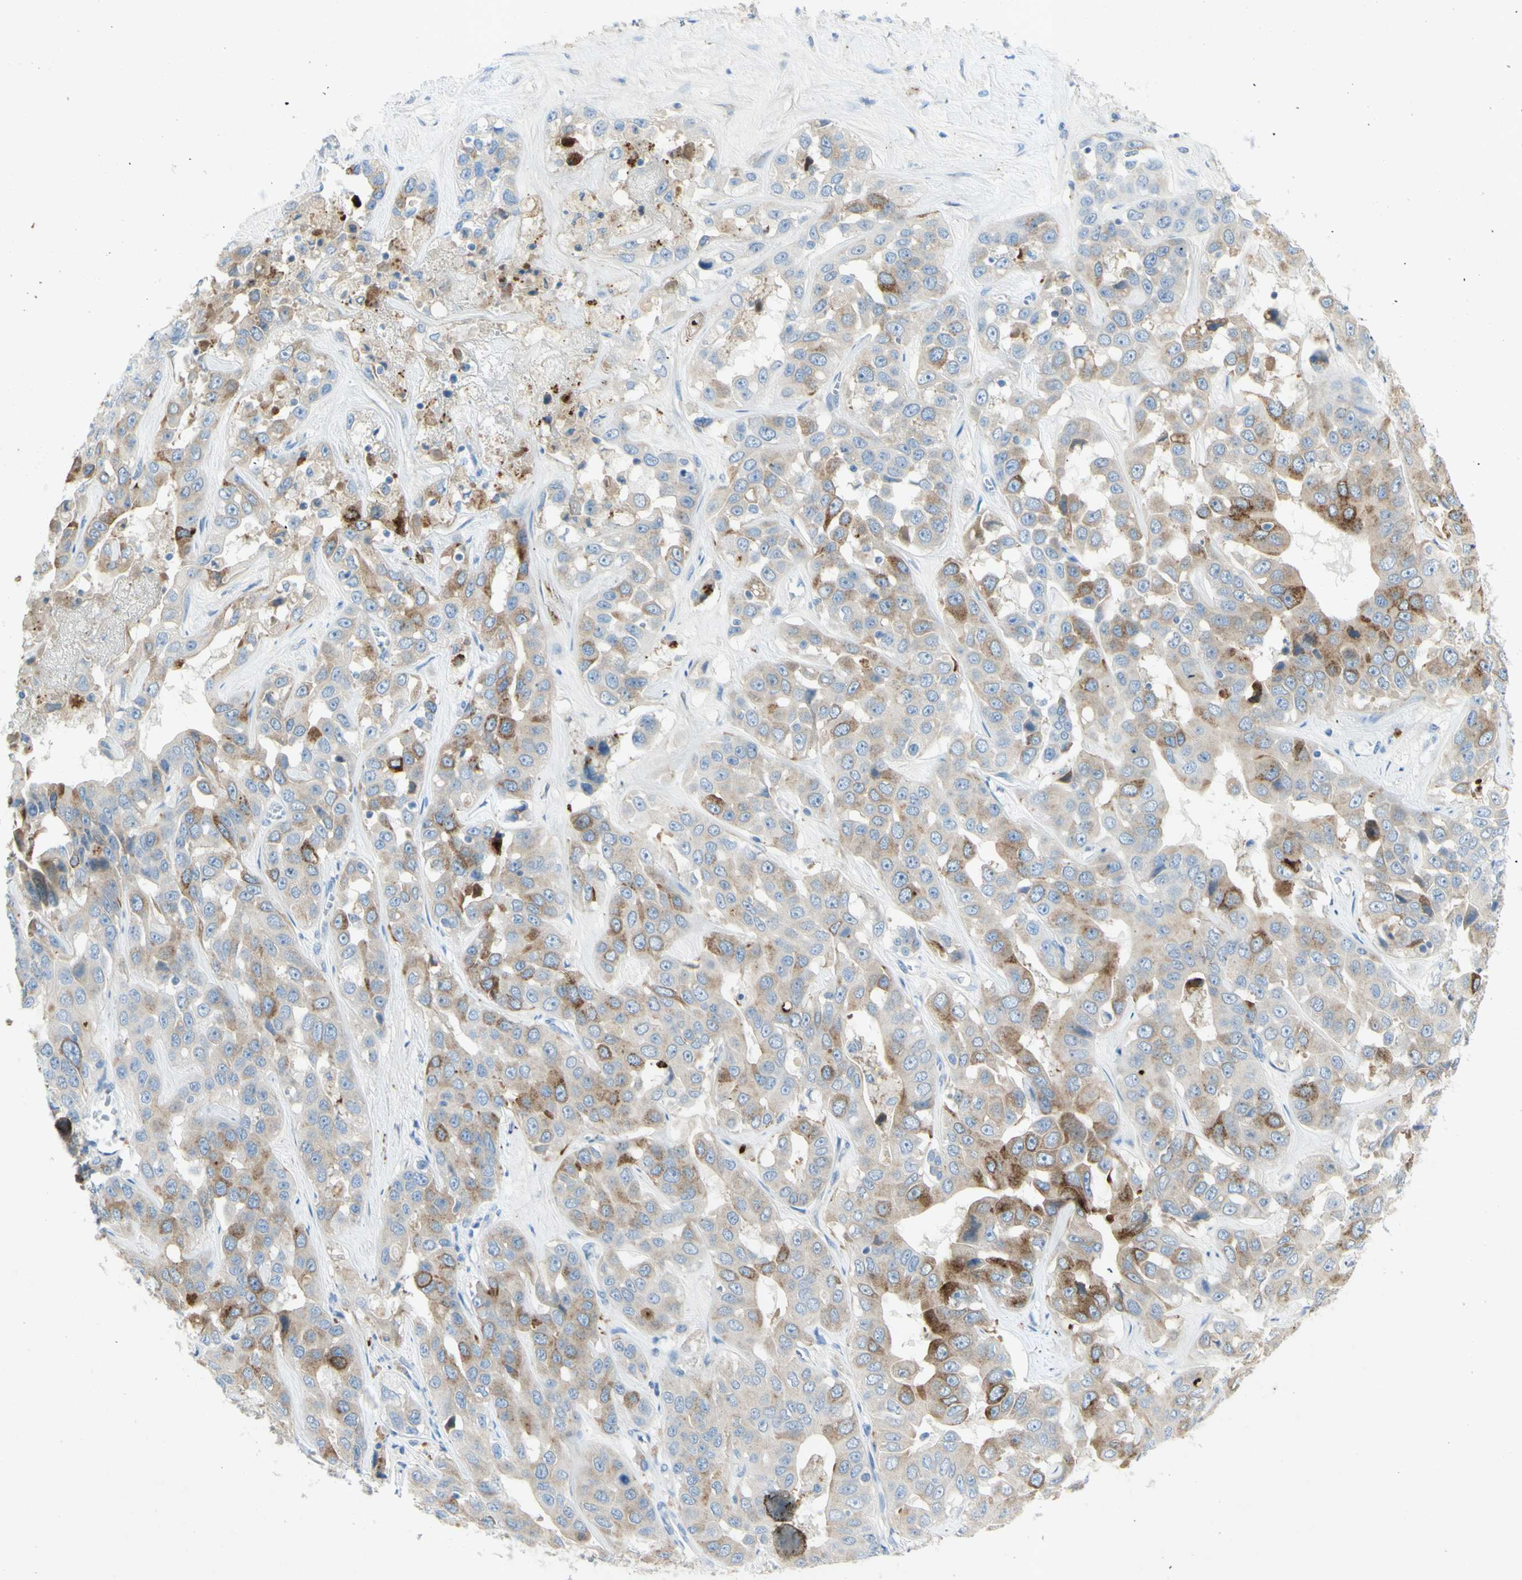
{"staining": {"intensity": "moderate", "quantity": "<25%", "location": "cytoplasmic/membranous"}, "tissue": "liver cancer", "cell_type": "Tumor cells", "image_type": "cancer", "snomed": [{"axis": "morphology", "description": "Cholangiocarcinoma"}, {"axis": "topography", "description": "Liver"}], "caption": "About <25% of tumor cells in human liver cholangiocarcinoma exhibit moderate cytoplasmic/membranous protein positivity as visualized by brown immunohistochemical staining.", "gene": "GDF15", "patient": {"sex": "female", "age": 52}}